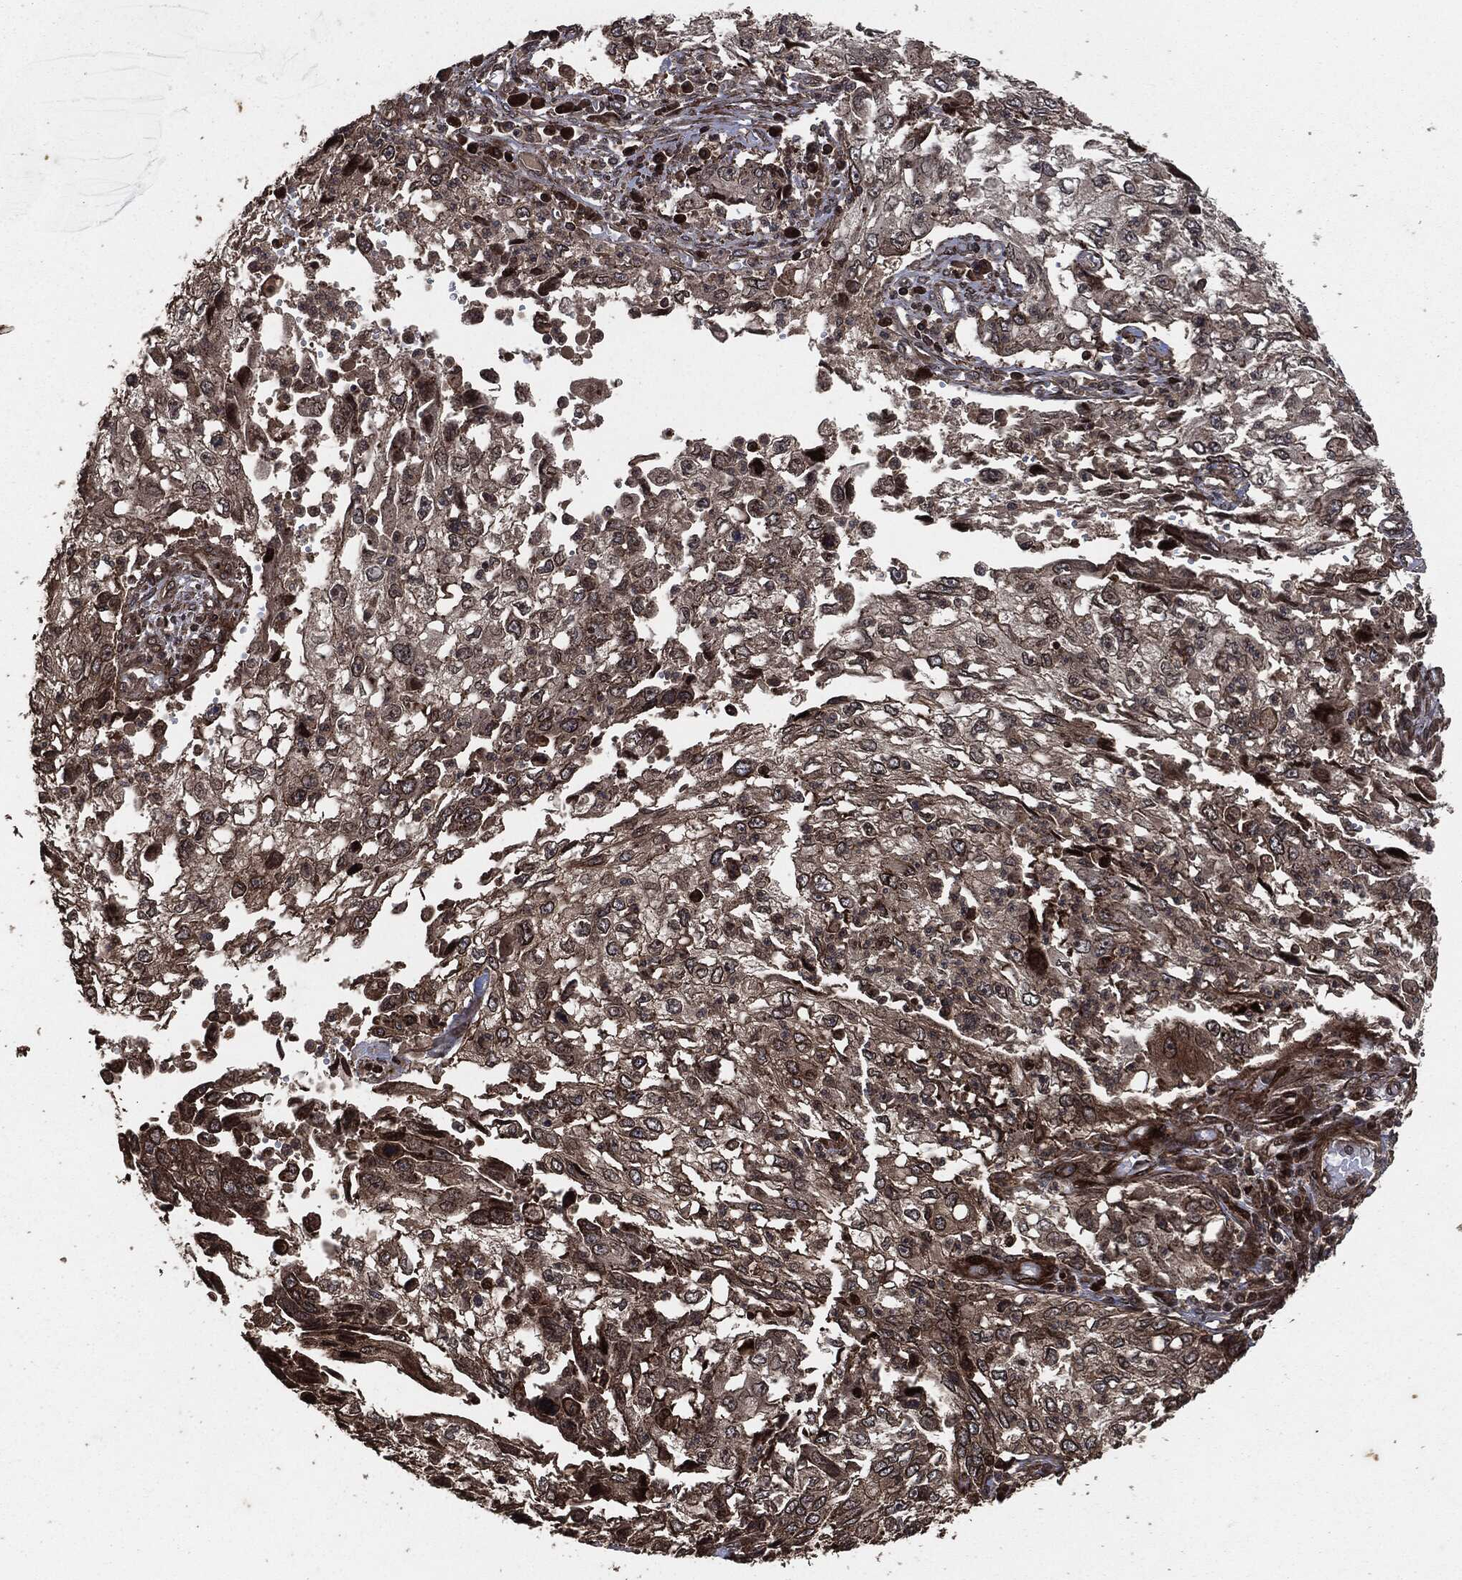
{"staining": {"intensity": "moderate", "quantity": "25%-75%", "location": "cytoplasmic/membranous"}, "tissue": "cervical cancer", "cell_type": "Tumor cells", "image_type": "cancer", "snomed": [{"axis": "morphology", "description": "Squamous cell carcinoma, NOS"}, {"axis": "topography", "description": "Cervix"}], "caption": "A brown stain labels moderate cytoplasmic/membranous positivity of a protein in cervical cancer tumor cells. (Brightfield microscopy of DAB IHC at high magnification).", "gene": "IFIT1", "patient": {"sex": "female", "age": 36}}